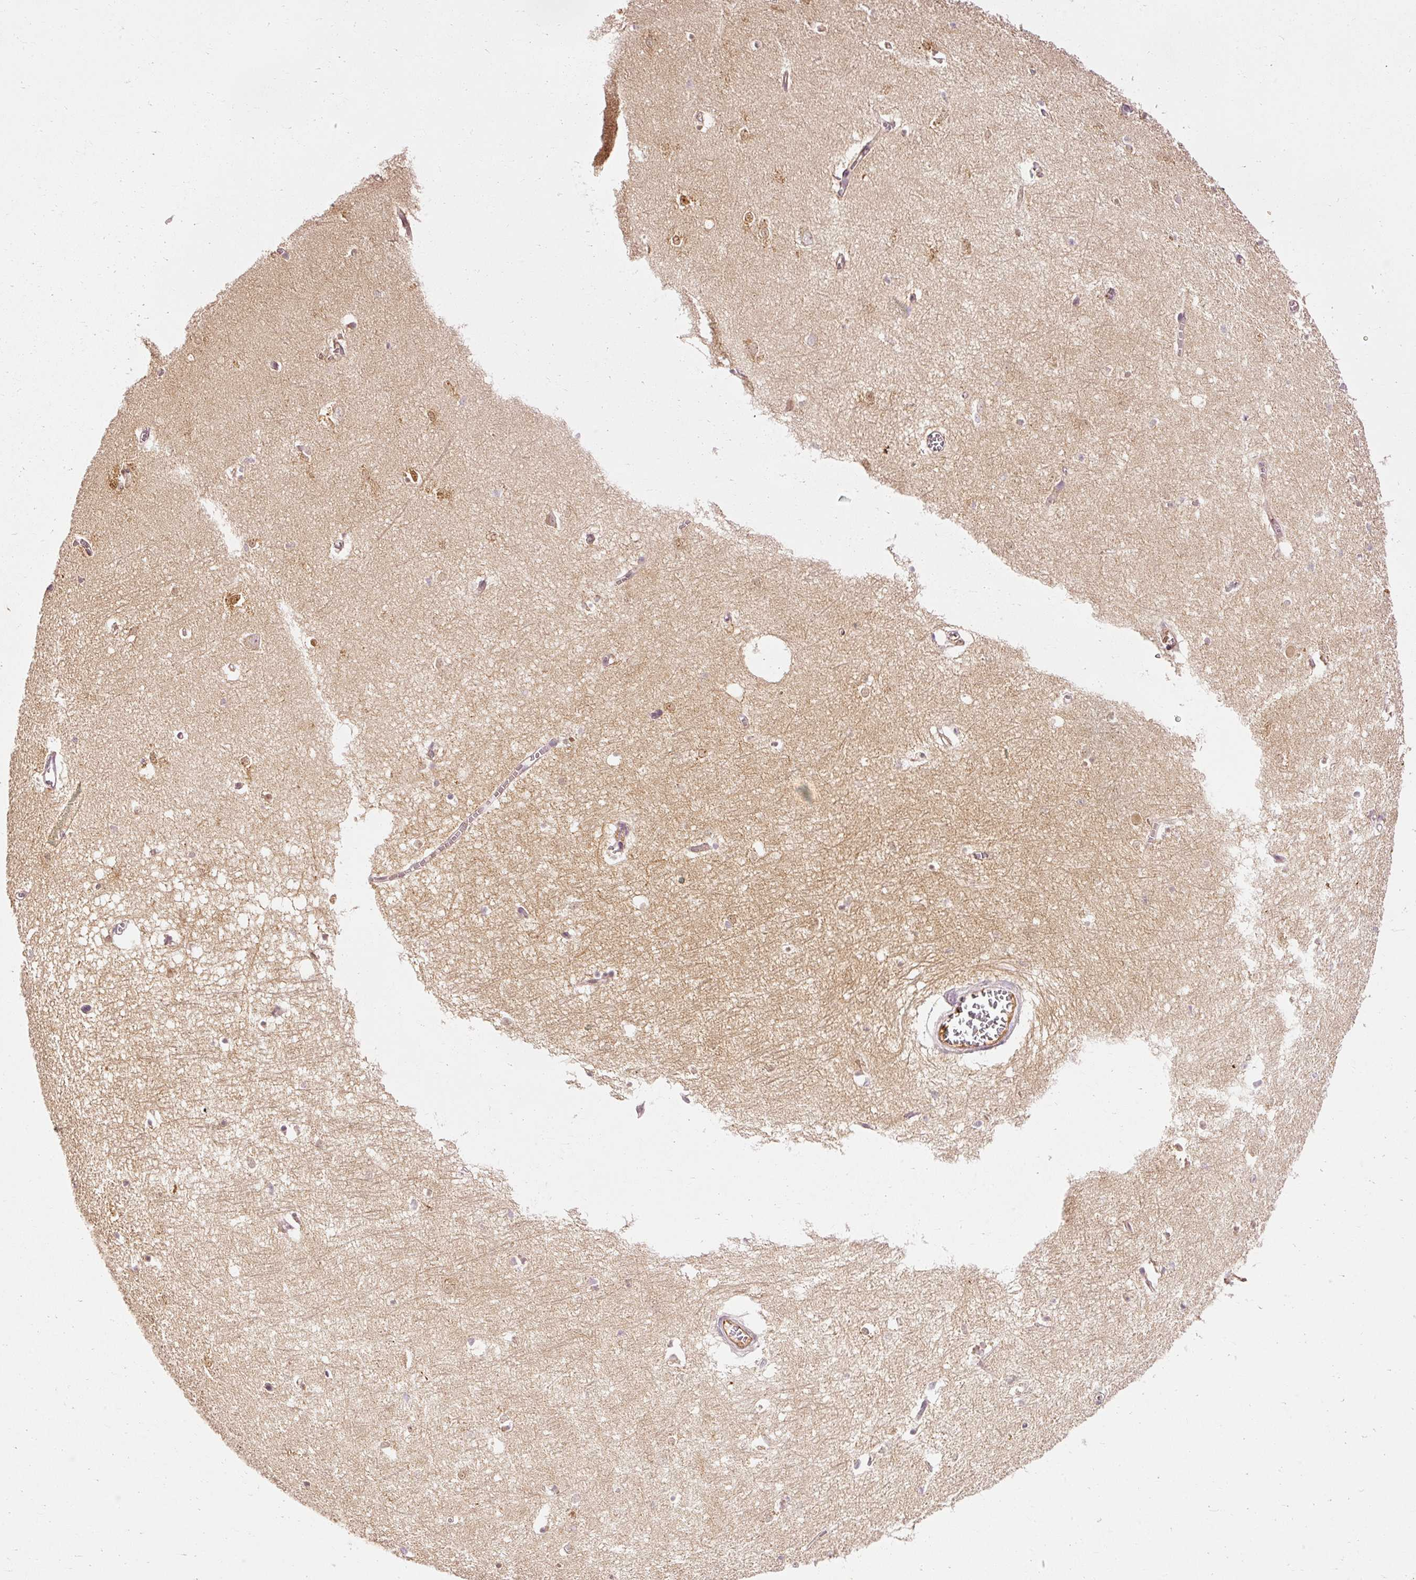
{"staining": {"intensity": "weak", "quantity": "<25%", "location": "cytoplasmic/membranous"}, "tissue": "hippocampus", "cell_type": "Glial cells", "image_type": "normal", "snomed": [{"axis": "morphology", "description": "Normal tissue, NOS"}, {"axis": "topography", "description": "Hippocampus"}], "caption": "Immunohistochemistry histopathology image of unremarkable human hippocampus stained for a protein (brown), which exhibits no expression in glial cells. (DAB (3,3'-diaminobenzidine) immunohistochemistry (IHC), high magnification).", "gene": "ARMH3", "patient": {"sex": "female", "age": 64}}